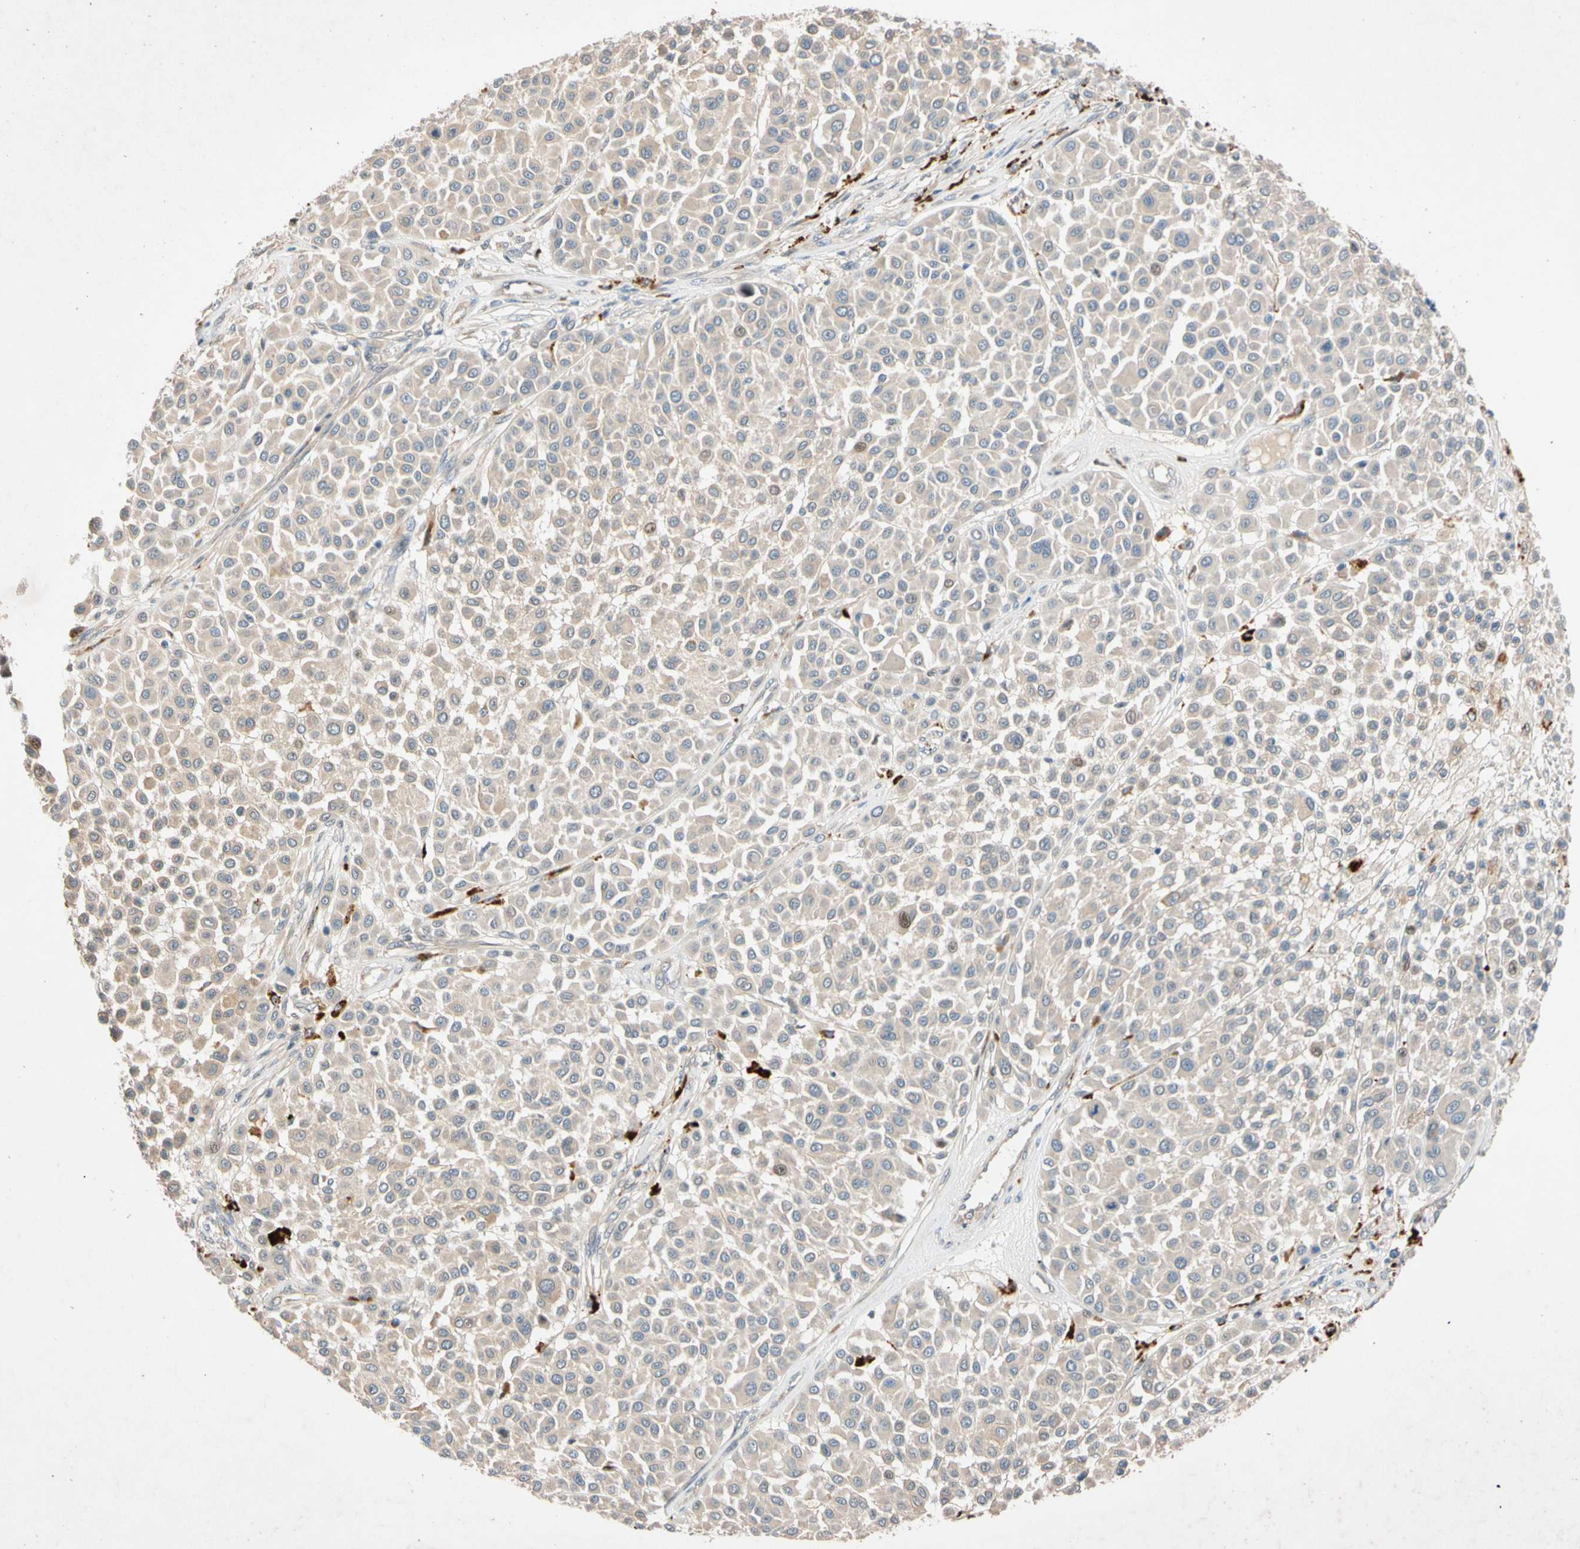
{"staining": {"intensity": "negative", "quantity": "none", "location": "none"}, "tissue": "melanoma", "cell_type": "Tumor cells", "image_type": "cancer", "snomed": [{"axis": "morphology", "description": "Malignant melanoma, Metastatic site"}, {"axis": "topography", "description": "Soft tissue"}], "caption": "An immunohistochemistry (IHC) micrograph of malignant melanoma (metastatic site) is shown. There is no staining in tumor cells of malignant melanoma (metastatic site).", "gene": "CNST", "patient": {"sex": "male", "age": 41}}